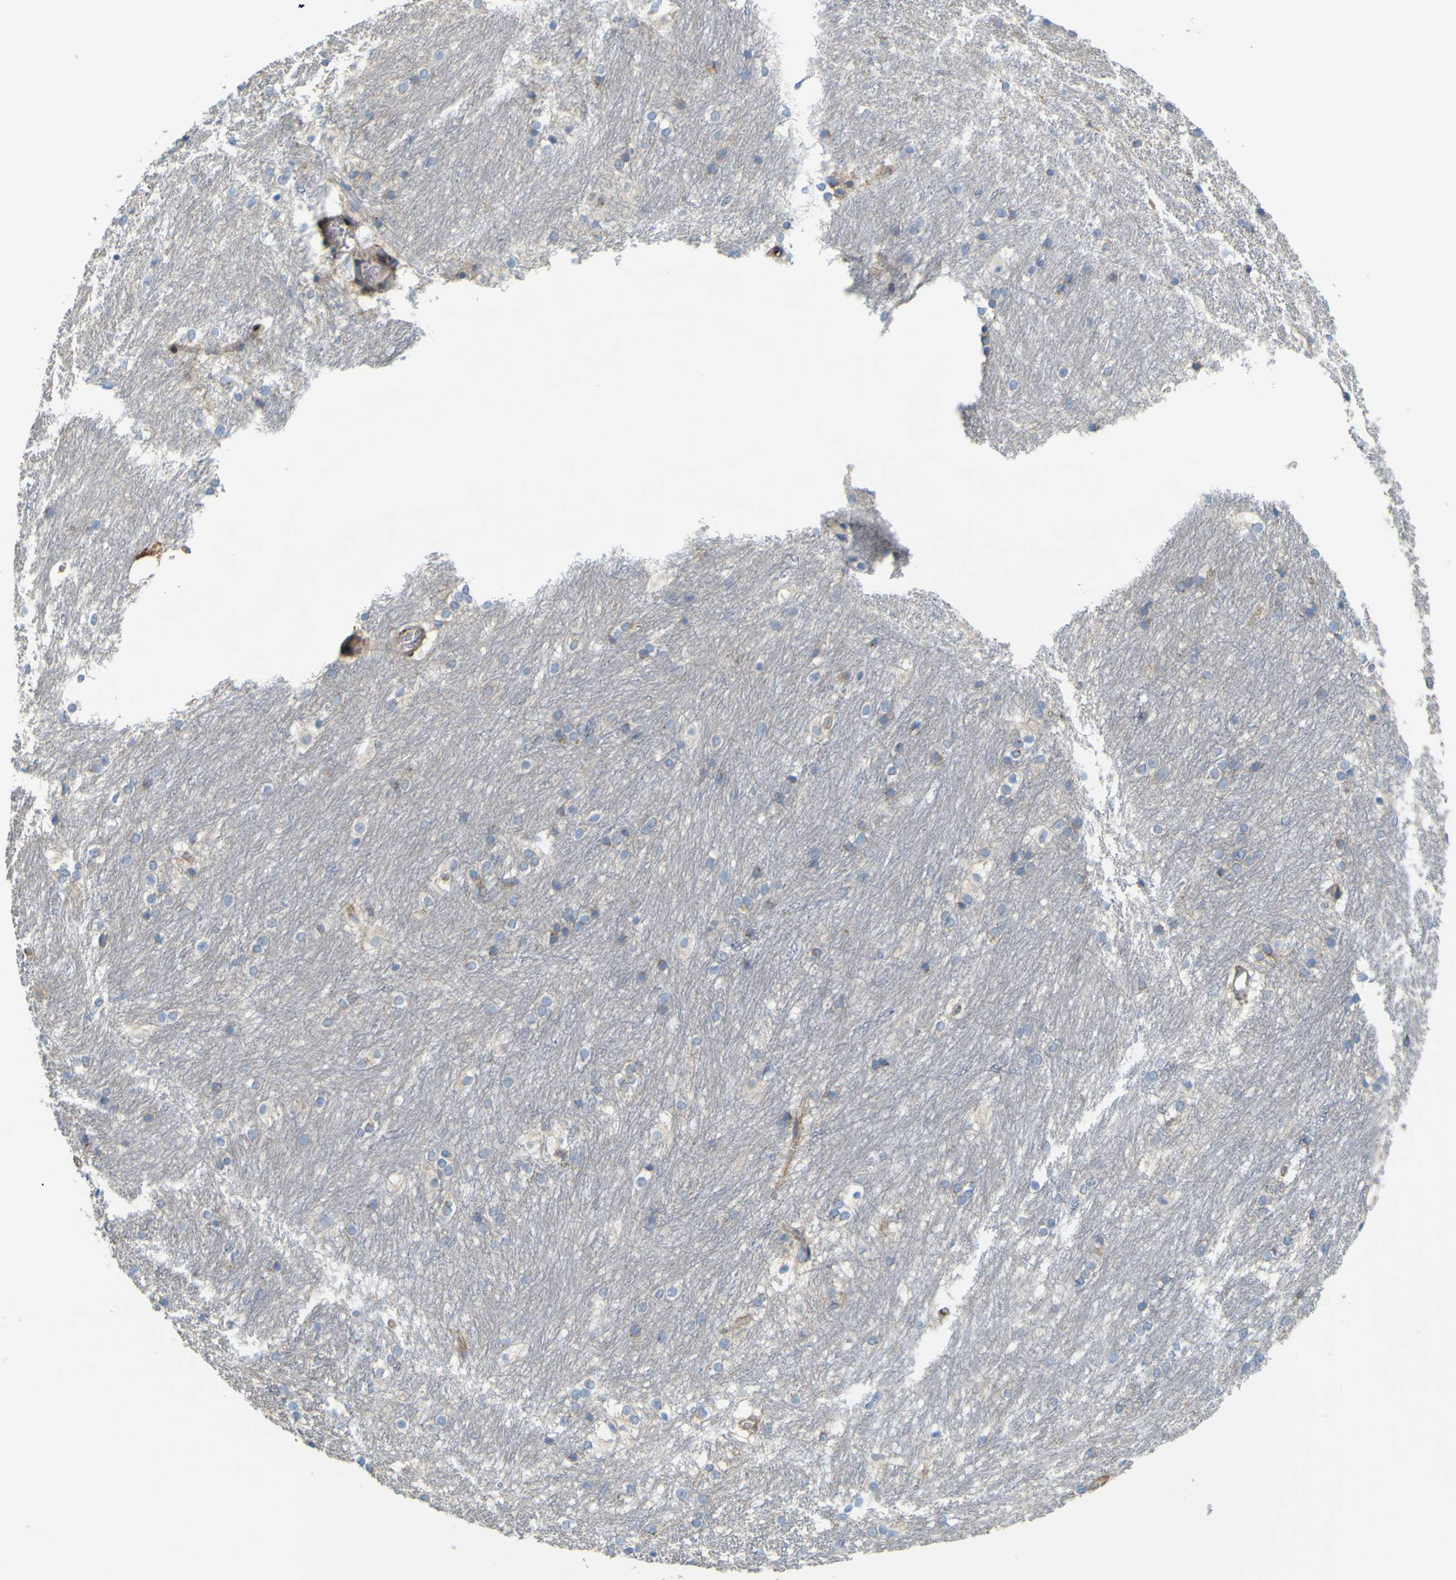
{"staining": {"intensity": "negative", "quantity": "none", "location": "none"}, "tissue": "caudate", "cell_type": "Glial cells", "image_type": "normal", "snomed": [{"axis": "morphology", "description": "Normal tissue, NOS"}, {"axis": "topography", "description": "Lateral ventricle wall"}], "caption": "Immunohistochemical staining of unremarkable caudate displays no significant positivity in glial cells. (DAB immunohistochemistry (IHC), high magnification).", "gene": "IGF2R", "patient": {"sex": "female", "age": 19}}